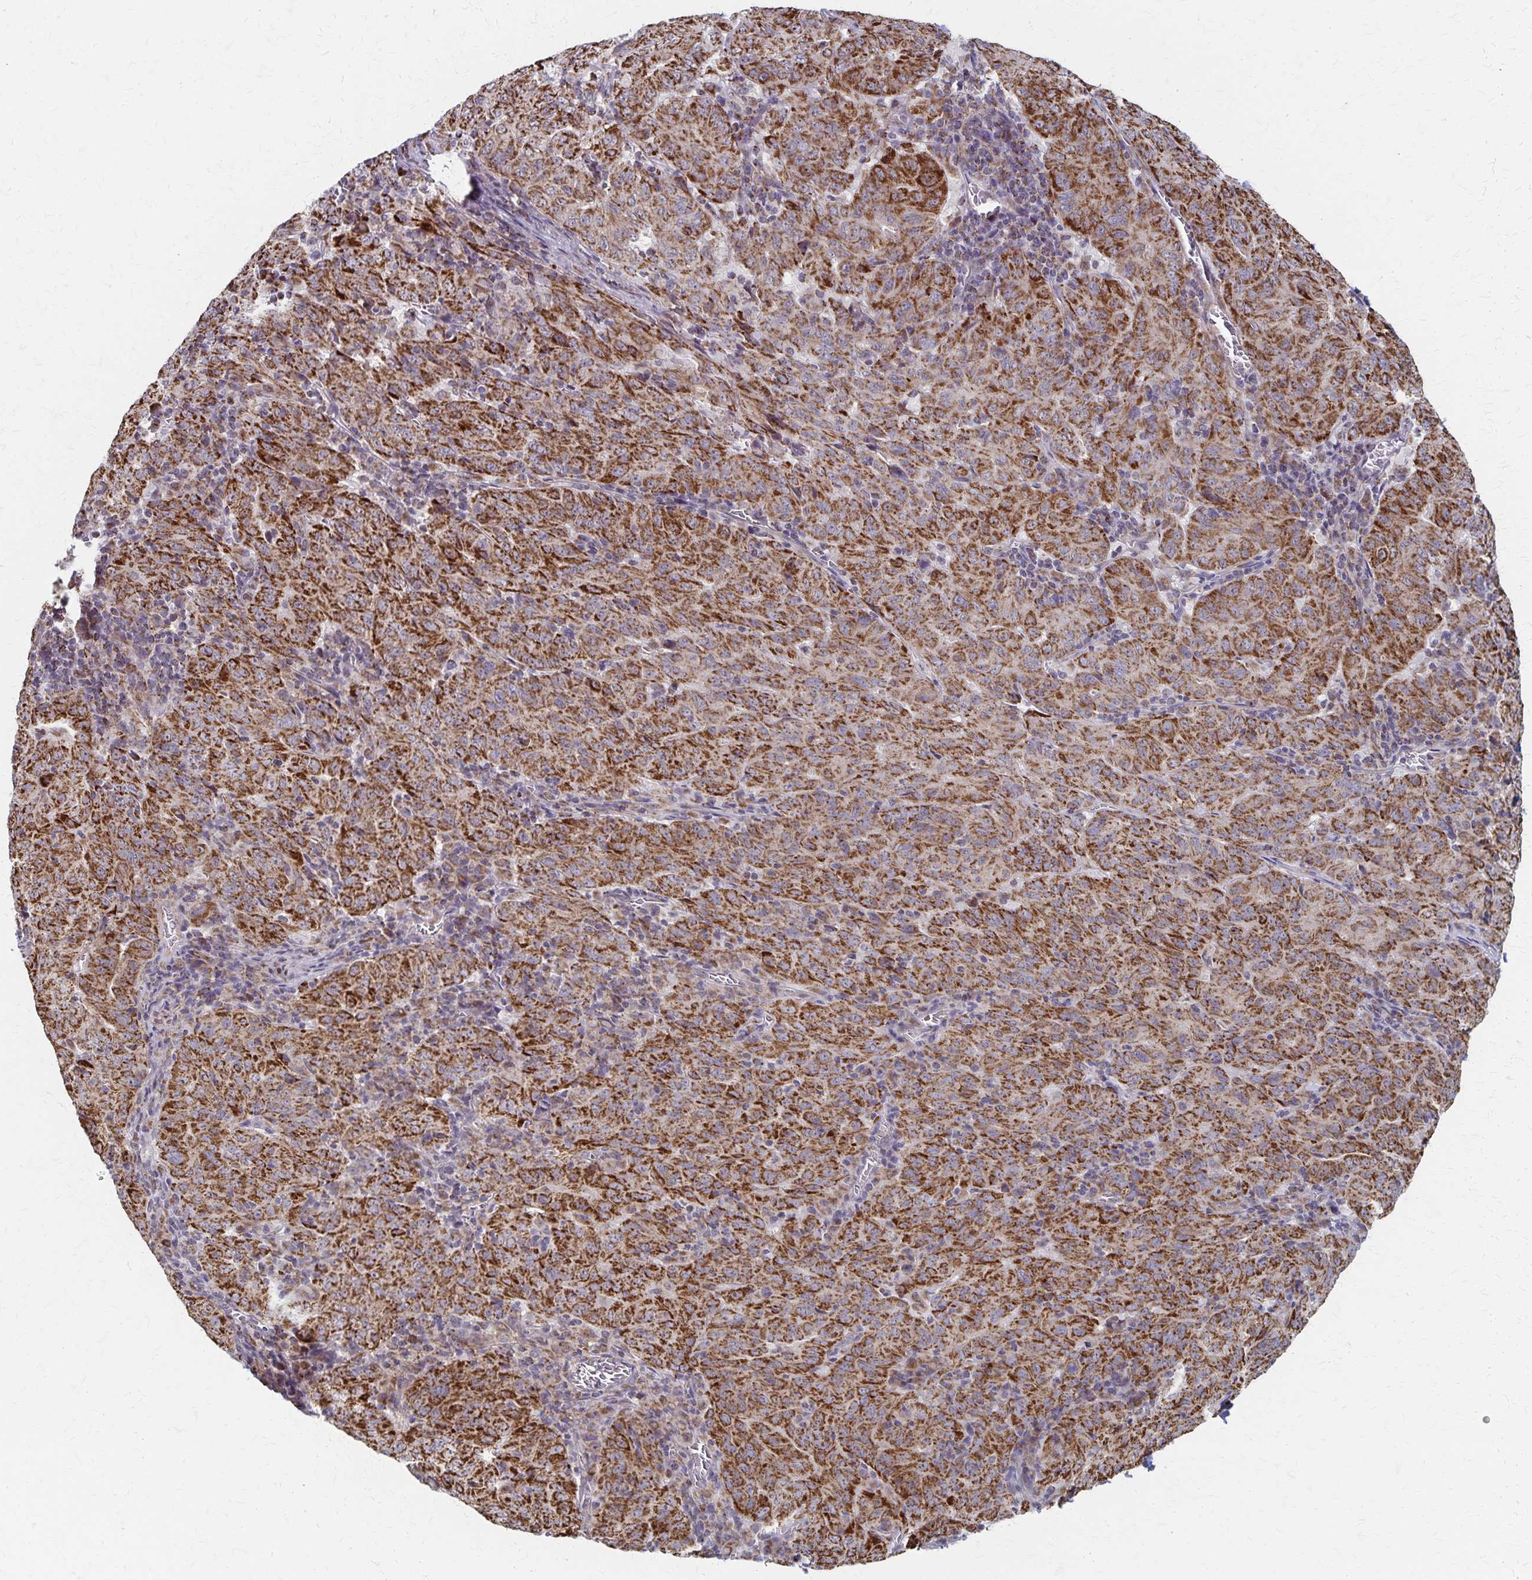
{"staining": {"intensity": "strong", "quantity": ">75%", "location": "cytoplasmic/membranous"}, "tissue": "pancreatic cancer", "cell_type": "Tumor cells", "image_type": "cancer", "snomed": [{"axis": "morphology", "description": "Adenocarcinoma, NOS"}, {"axis": "topography", "description": "Pancreas"}], "caption": "Protein staining reveals strong cytoplasmic/membranous expression in approximately >75% of tumor cells in pancreatic cancer (adenocarcinoma). The staining is performed using DAB (3,3'-diaminobenzidine) brown chromogen to label protein expression. The nuclei are counter-stained blue using hematoxylin.", "gene": "DYRK4", "patient": {"sex": "male", "age": 63}}